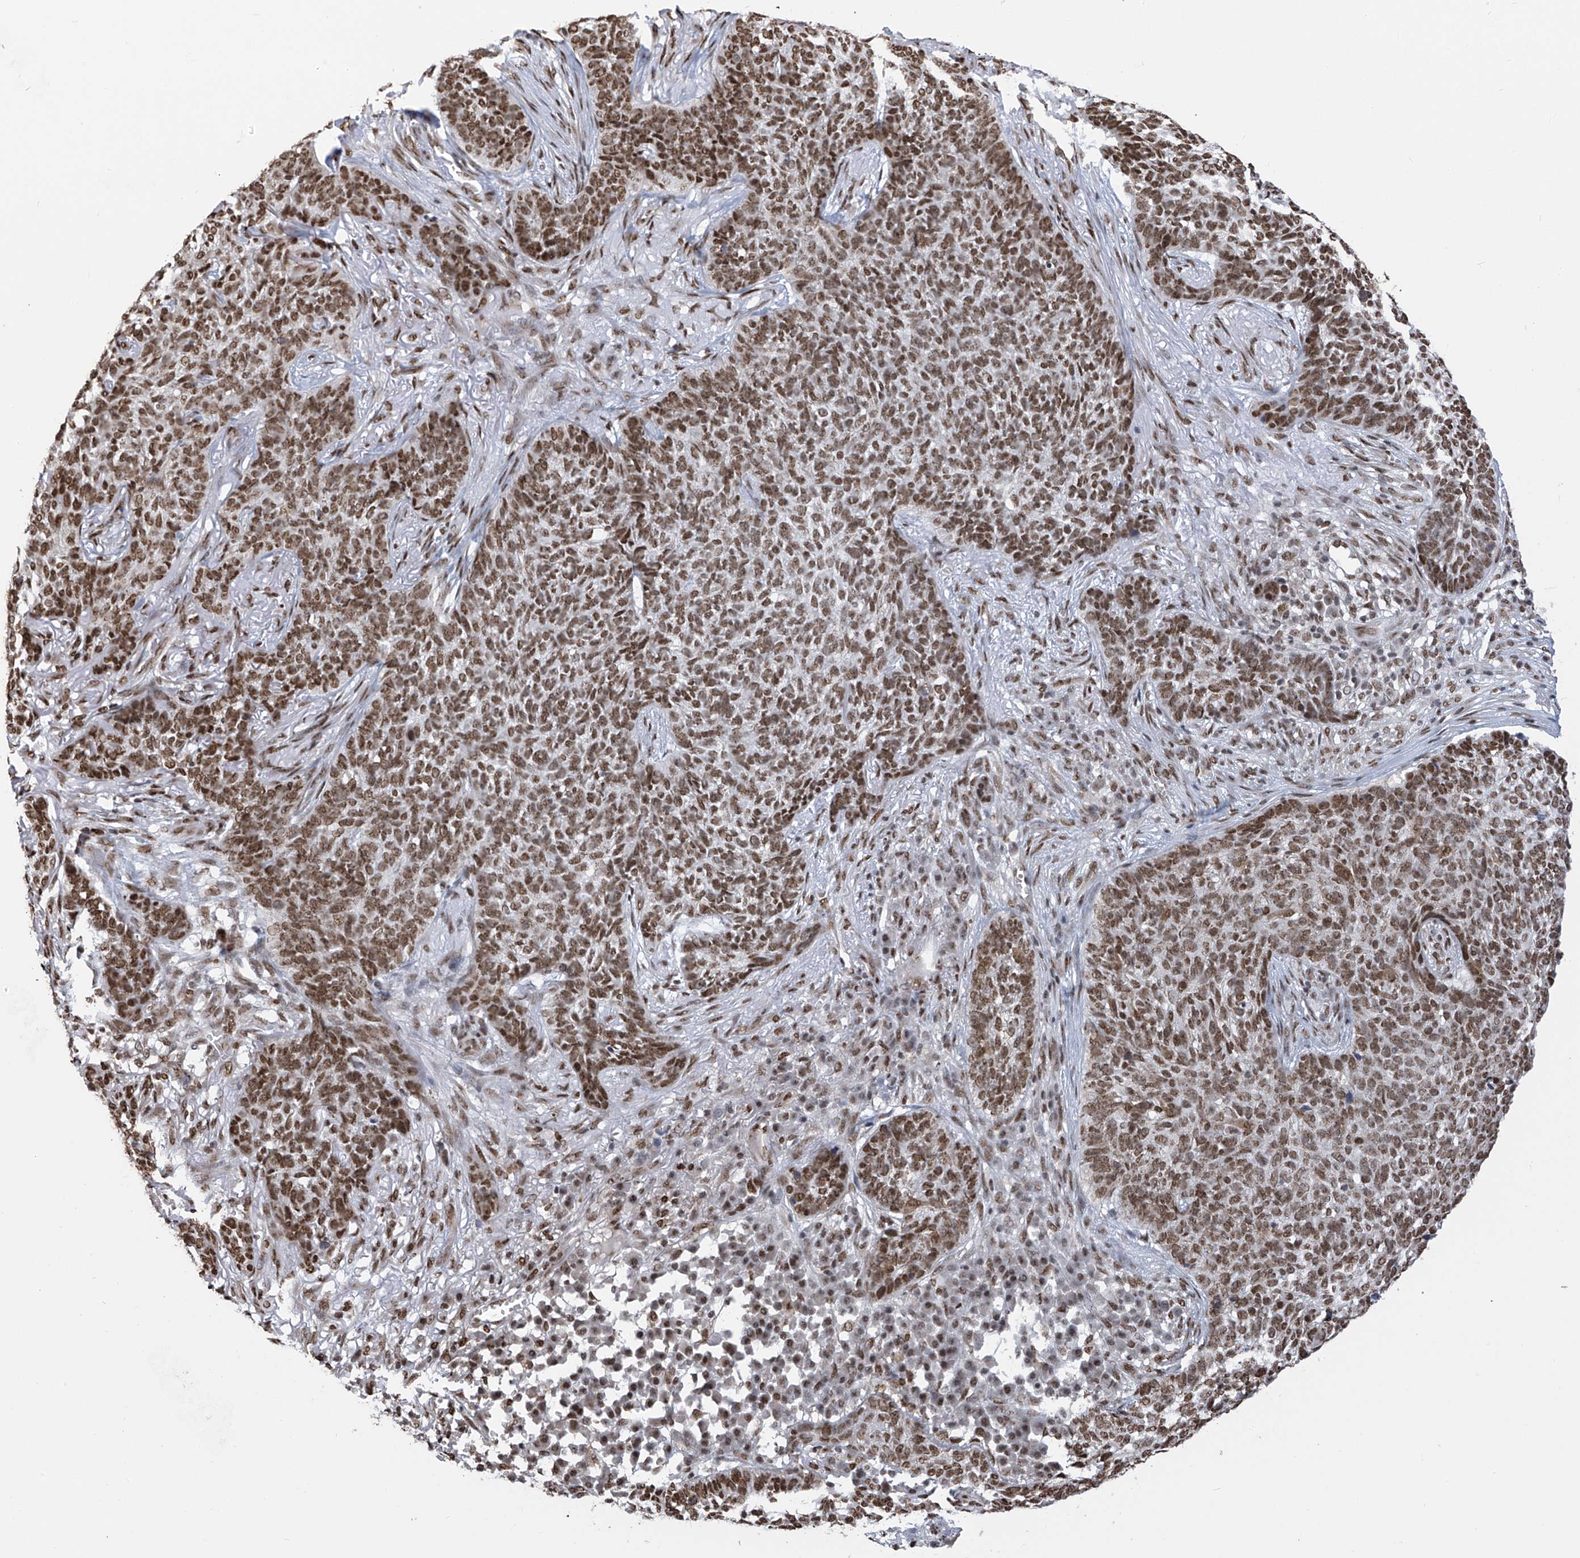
{"staining": {"intensity": "moderate", "quantity": ">75%", "location": "nuclear"}, "tissue": "skin cancer", "cell_type": "Tumor cells", "image_type": "cancer", "snomed": [{"axis": "morphology", "description": "Basal cell carcinoma"}, {"axis": "topography", "description": "Skin"}], "caption": "Skin cancer (basal cell carcinoma) stained with a protein marker exhibits moderate staining in tumor cells.", "gene": "APLF", "patient": {"sex": "male", "age": 85}}